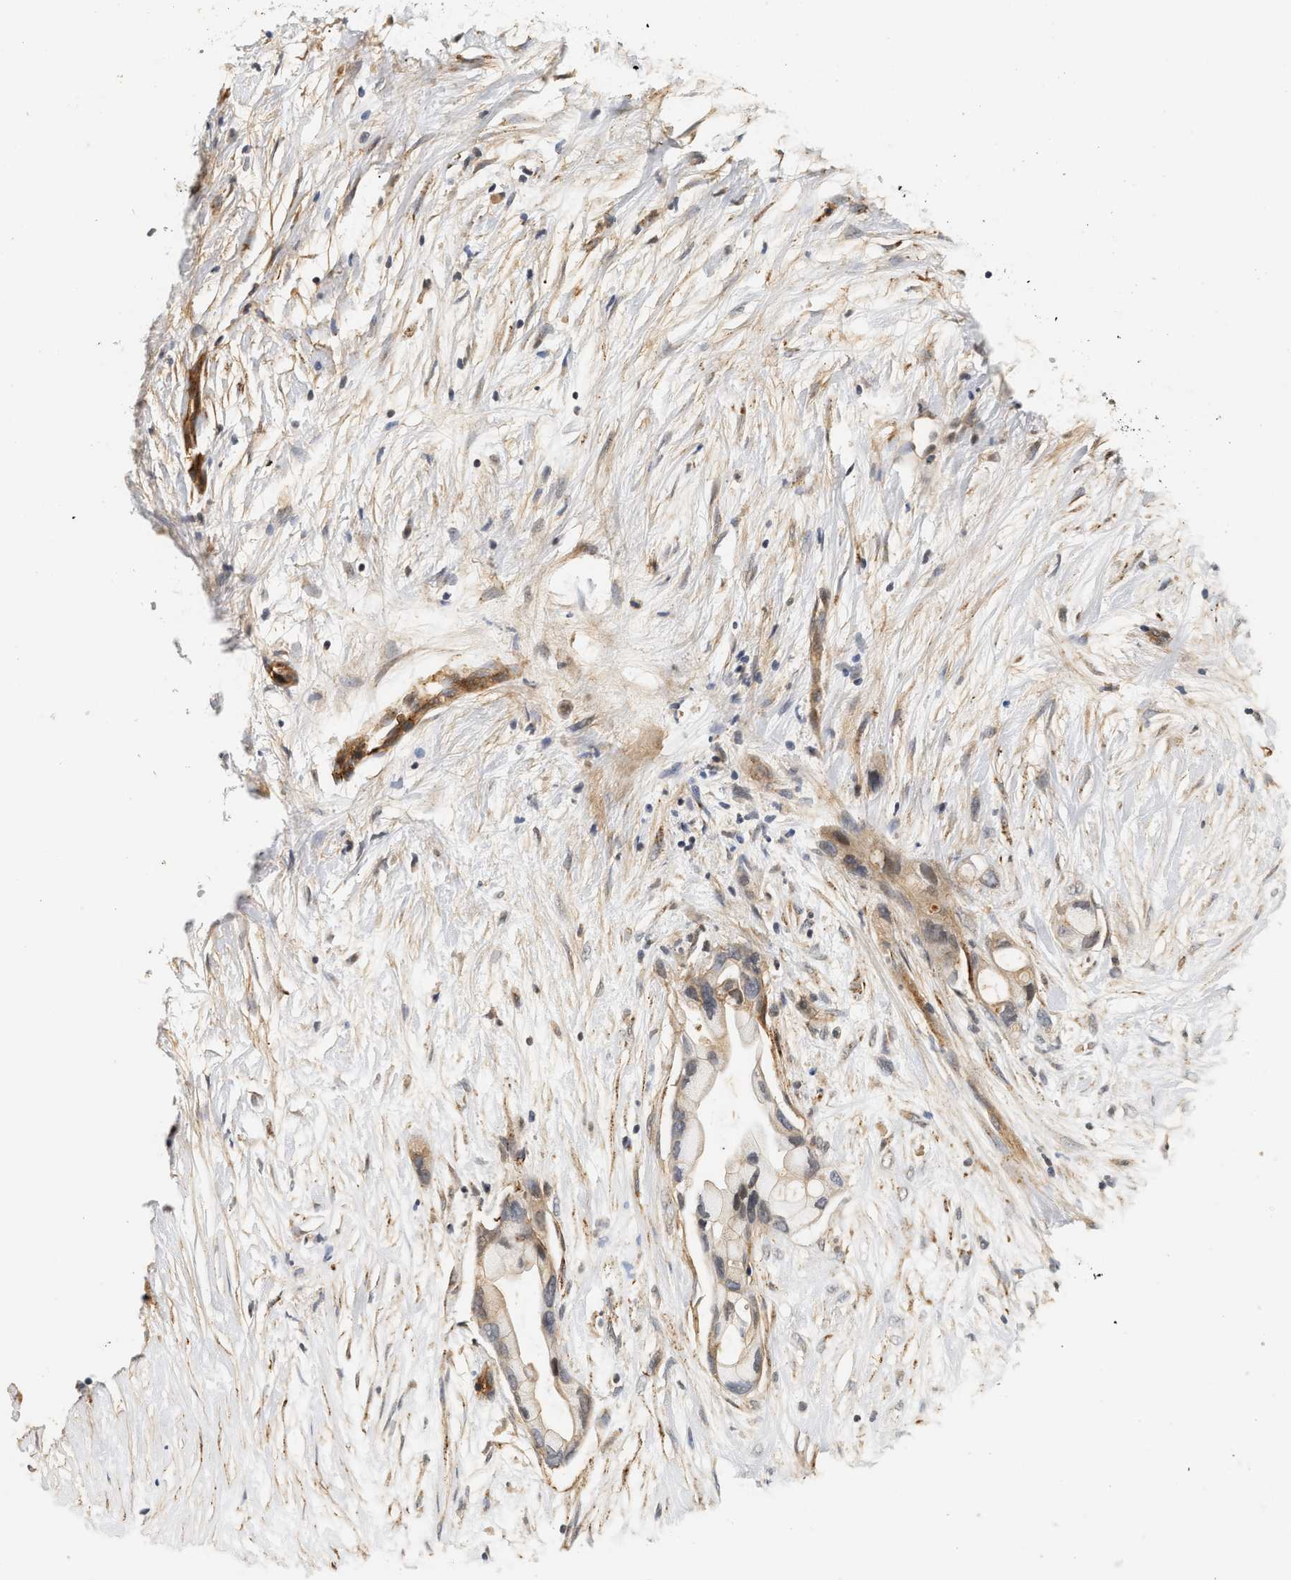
{"staining": {"intensity": "weak", "quantity": "<25%", "location": "cytoplasmic/membranous"}, "tissue": "pancreatic cancer", "cell_type": "Tumor cells", "image_type": "cancer", "snomed": [{"axis": "morphology", "description": "Adenocarcinoma, NOS"}, {"axis": "topography", "description": "Pancreas"}], "caption": "Immunohistochemistry (IHC) of pancreatic cancer (adenocarcinoma) exhibits no staining in tumor cells.", "gene": "PLXND1", "patient": {"sex": "female", "age": 59}}